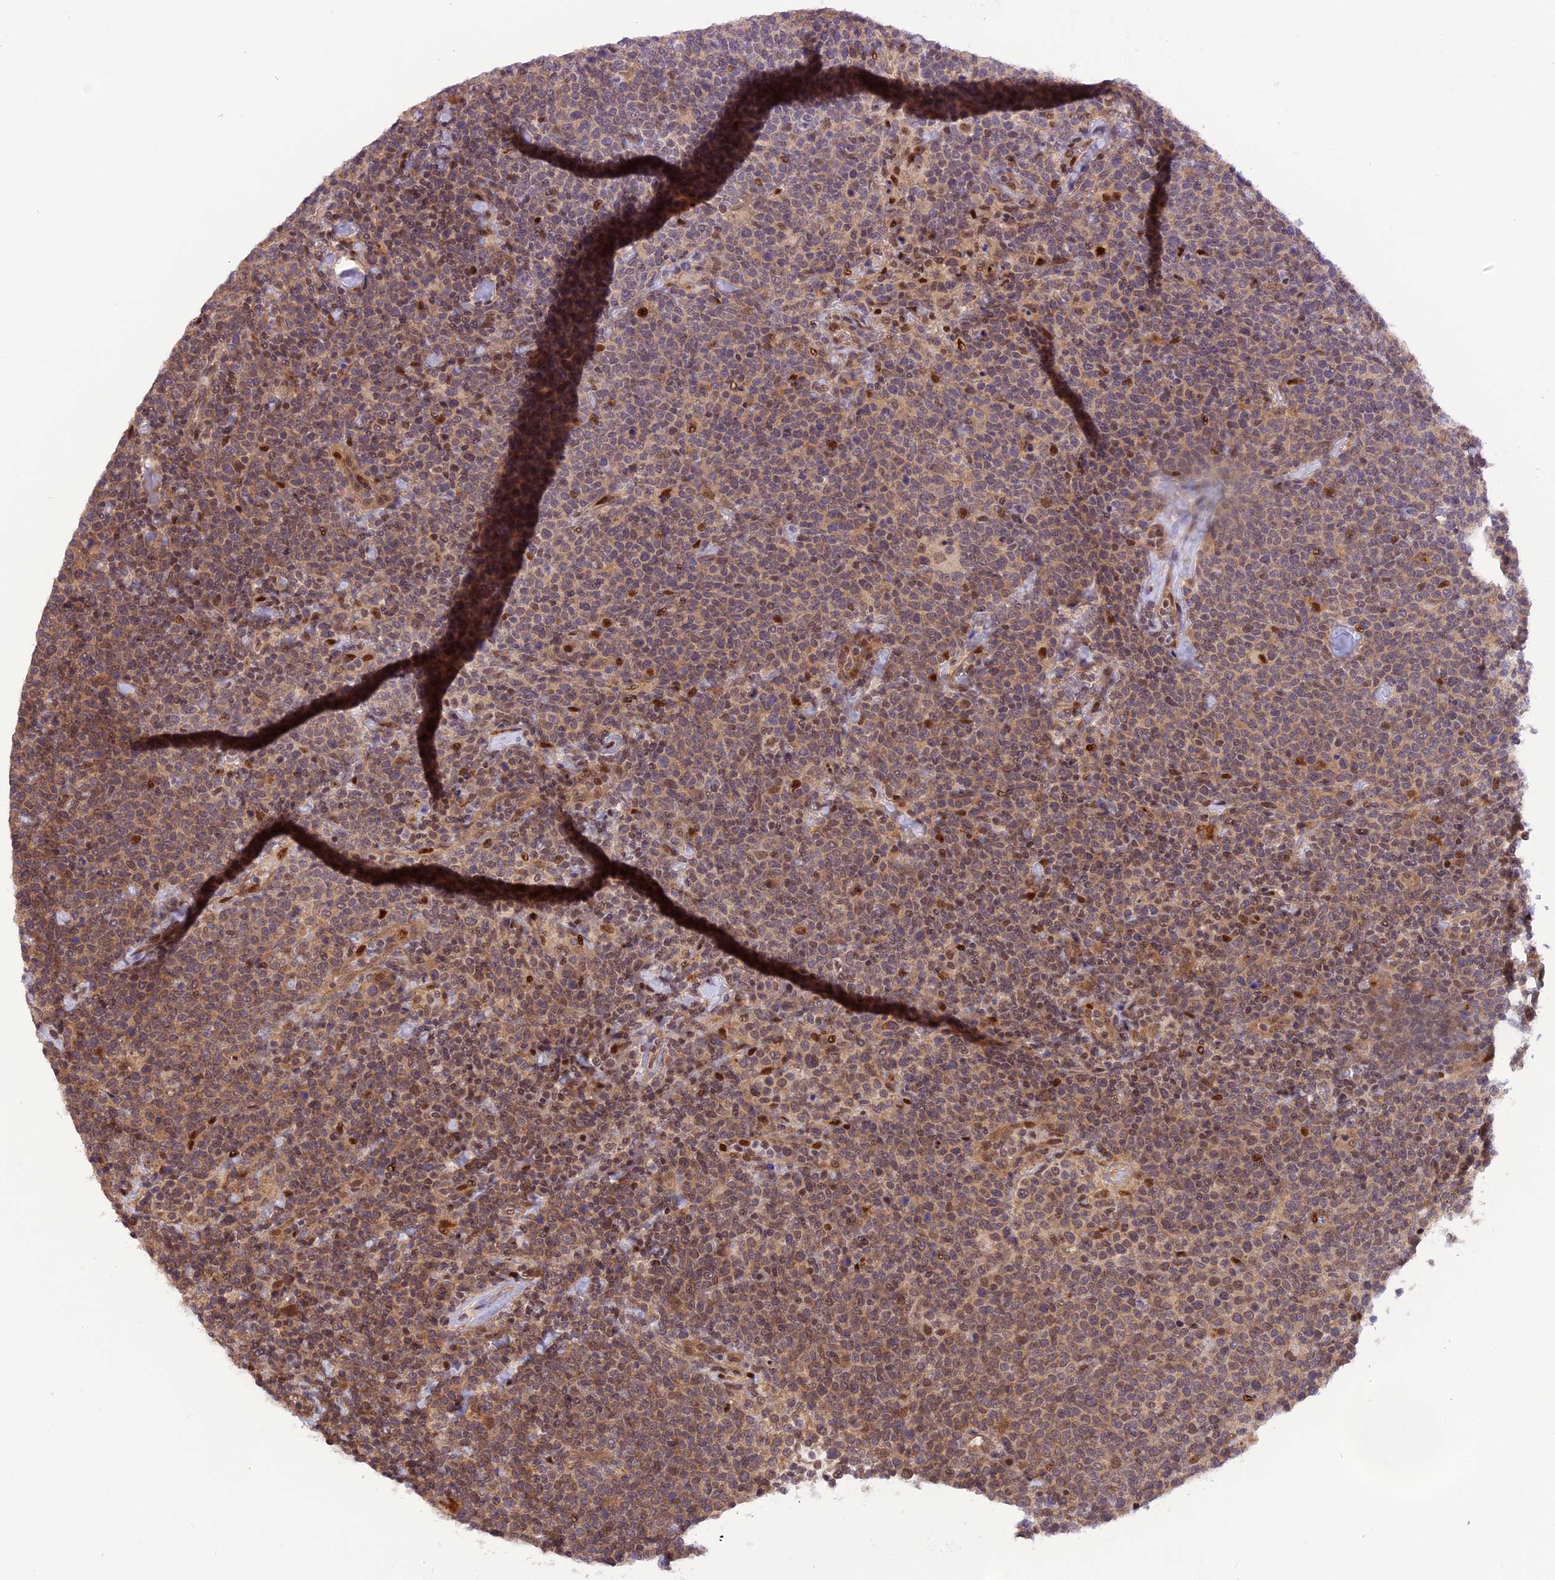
{"staining": {"intensity": "moderate", "quantity": ">75%", "location": "cytoplasmic/membranous"}, "tissue": "lymphoma", "cell_type": "Tumor cells", "image_type": "cancer", "snomed": [{"axis": "morphology", "description": "Malignant lymphoma, non-Hodgkin's type, High grade"}, {"axis": "topography", "description": "Lymph node"}], "caption": "This micrograph exhibits immunohistochemistry staining of human malignant lymphoma, non-Hodgkin's type (high-grade), with medium moderate cytoplasmic/membranous positivity in approximately >75% of tumor cells.", "gene": "SAMD4A", "patient": {"sex": "male", "age": 61}}